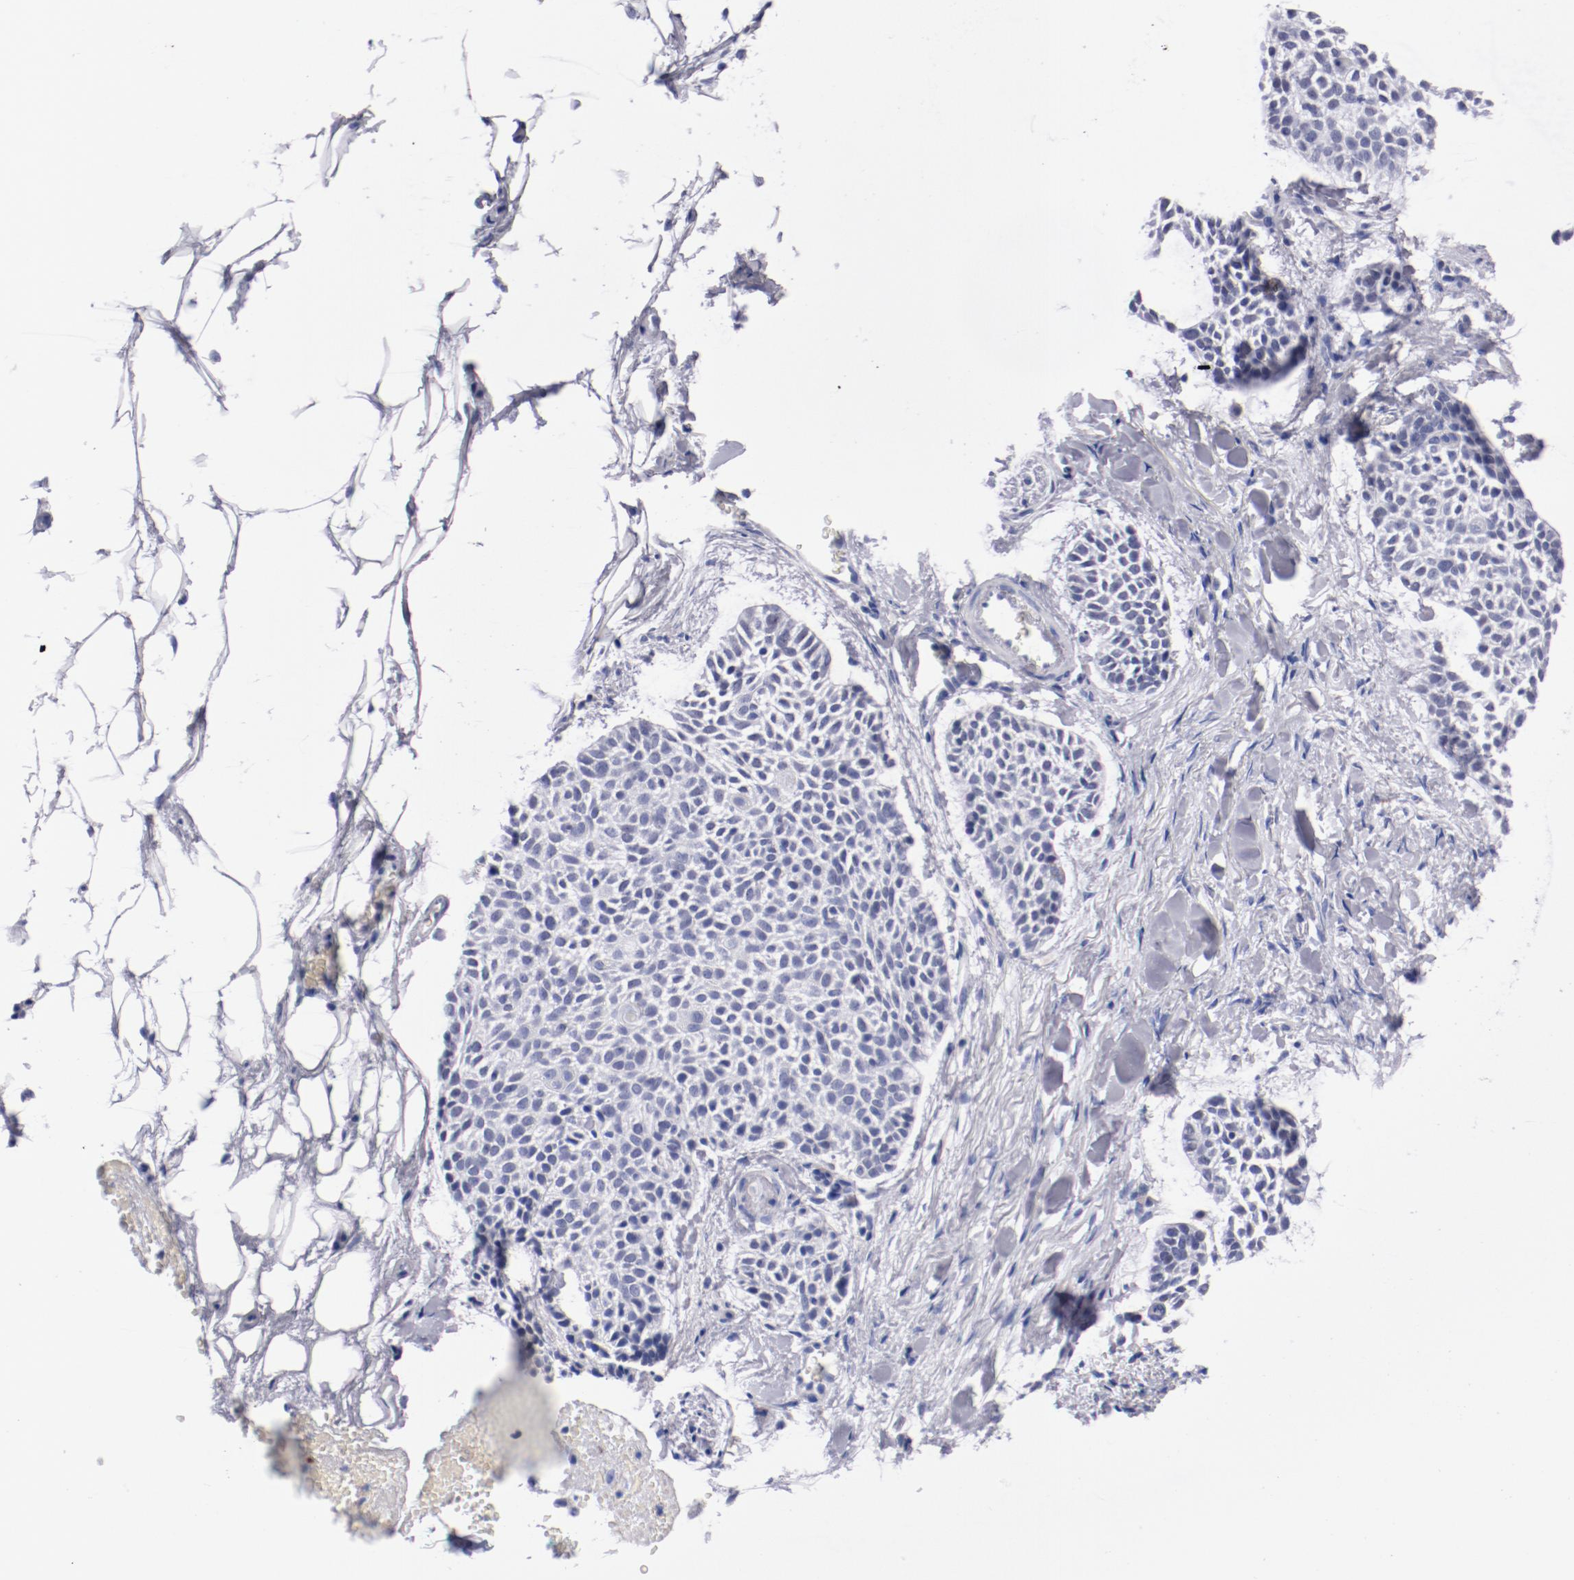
{"staining": {"intensity": "negative", "quantity": "none", "location": "none"}, "tissue": "skin cancer", "cell_type": "Tumor cells", "image_type": "cancer", "snomed": [{"axis": "morphology", "description": "Normal tissue, NOS"}, {"axis": "morphology", "description": "Basal cell carcinoma"}, {"axis": "topography", "description": "Skin"}], "caption": "Immunohistochemical staining of human basal cell carcinoma (skin) exhibits no significant positivity in tumor cells.", "gene": "HNF1B", "patient": {"sex": "female", "age": 70}}